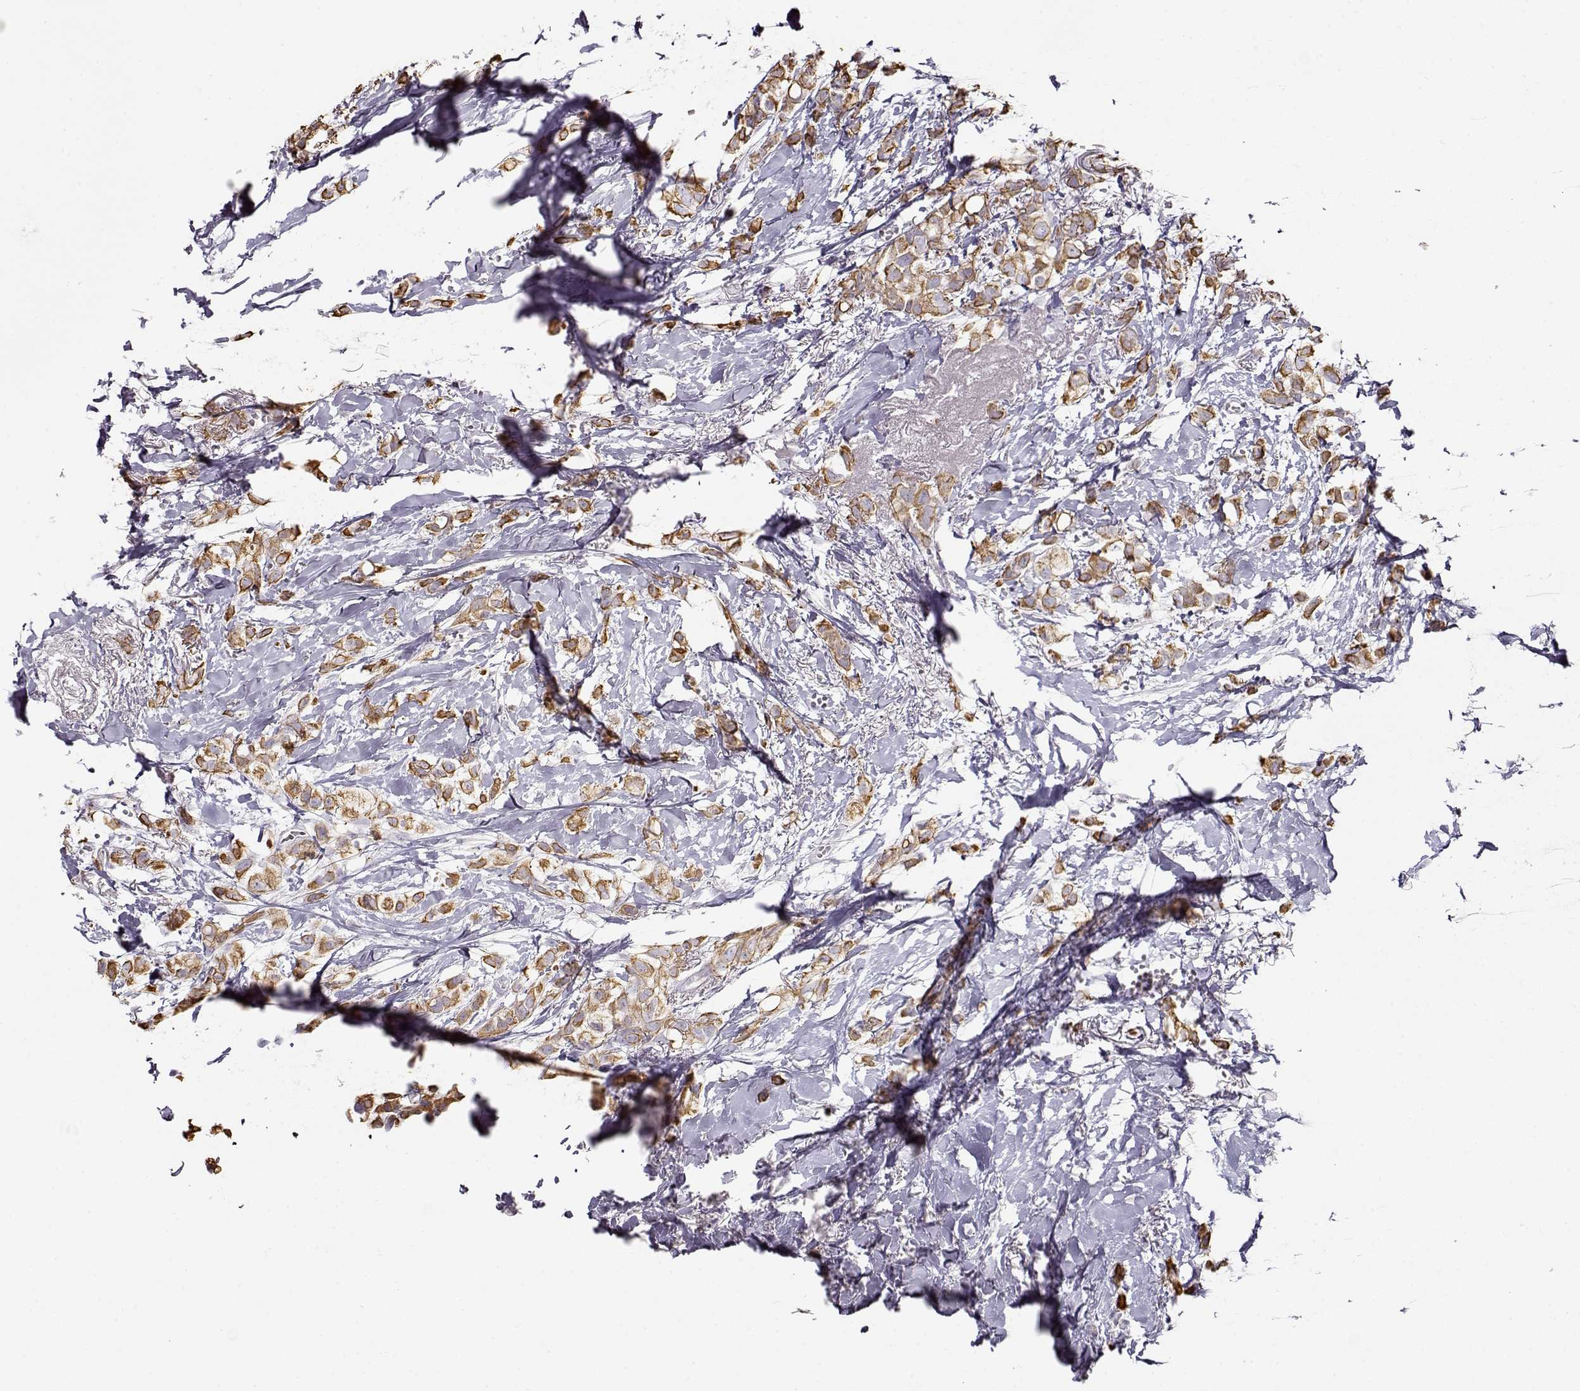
{"staining": {"intensity": "strong", "quantity": ">75%", "location": "cytoplasmic/membranous"}, "tissue": "breast cancer", "cell_type": "Tumor cells", "image_type": "cancer", "snomed": [{"axis": "morphology", "description": "Duct carcinoma"}, {"axis": "topography", "description": "Breast"}], "caption": "Immunohistochemical staining of human breast cancer reveals high levels of strong cytoplasmic/membranous expression in approximately >75% of tumor cells. Nuclei are stained in blue.", "gene": "S100B", "patient": {"sex": "female", "age": 85}}